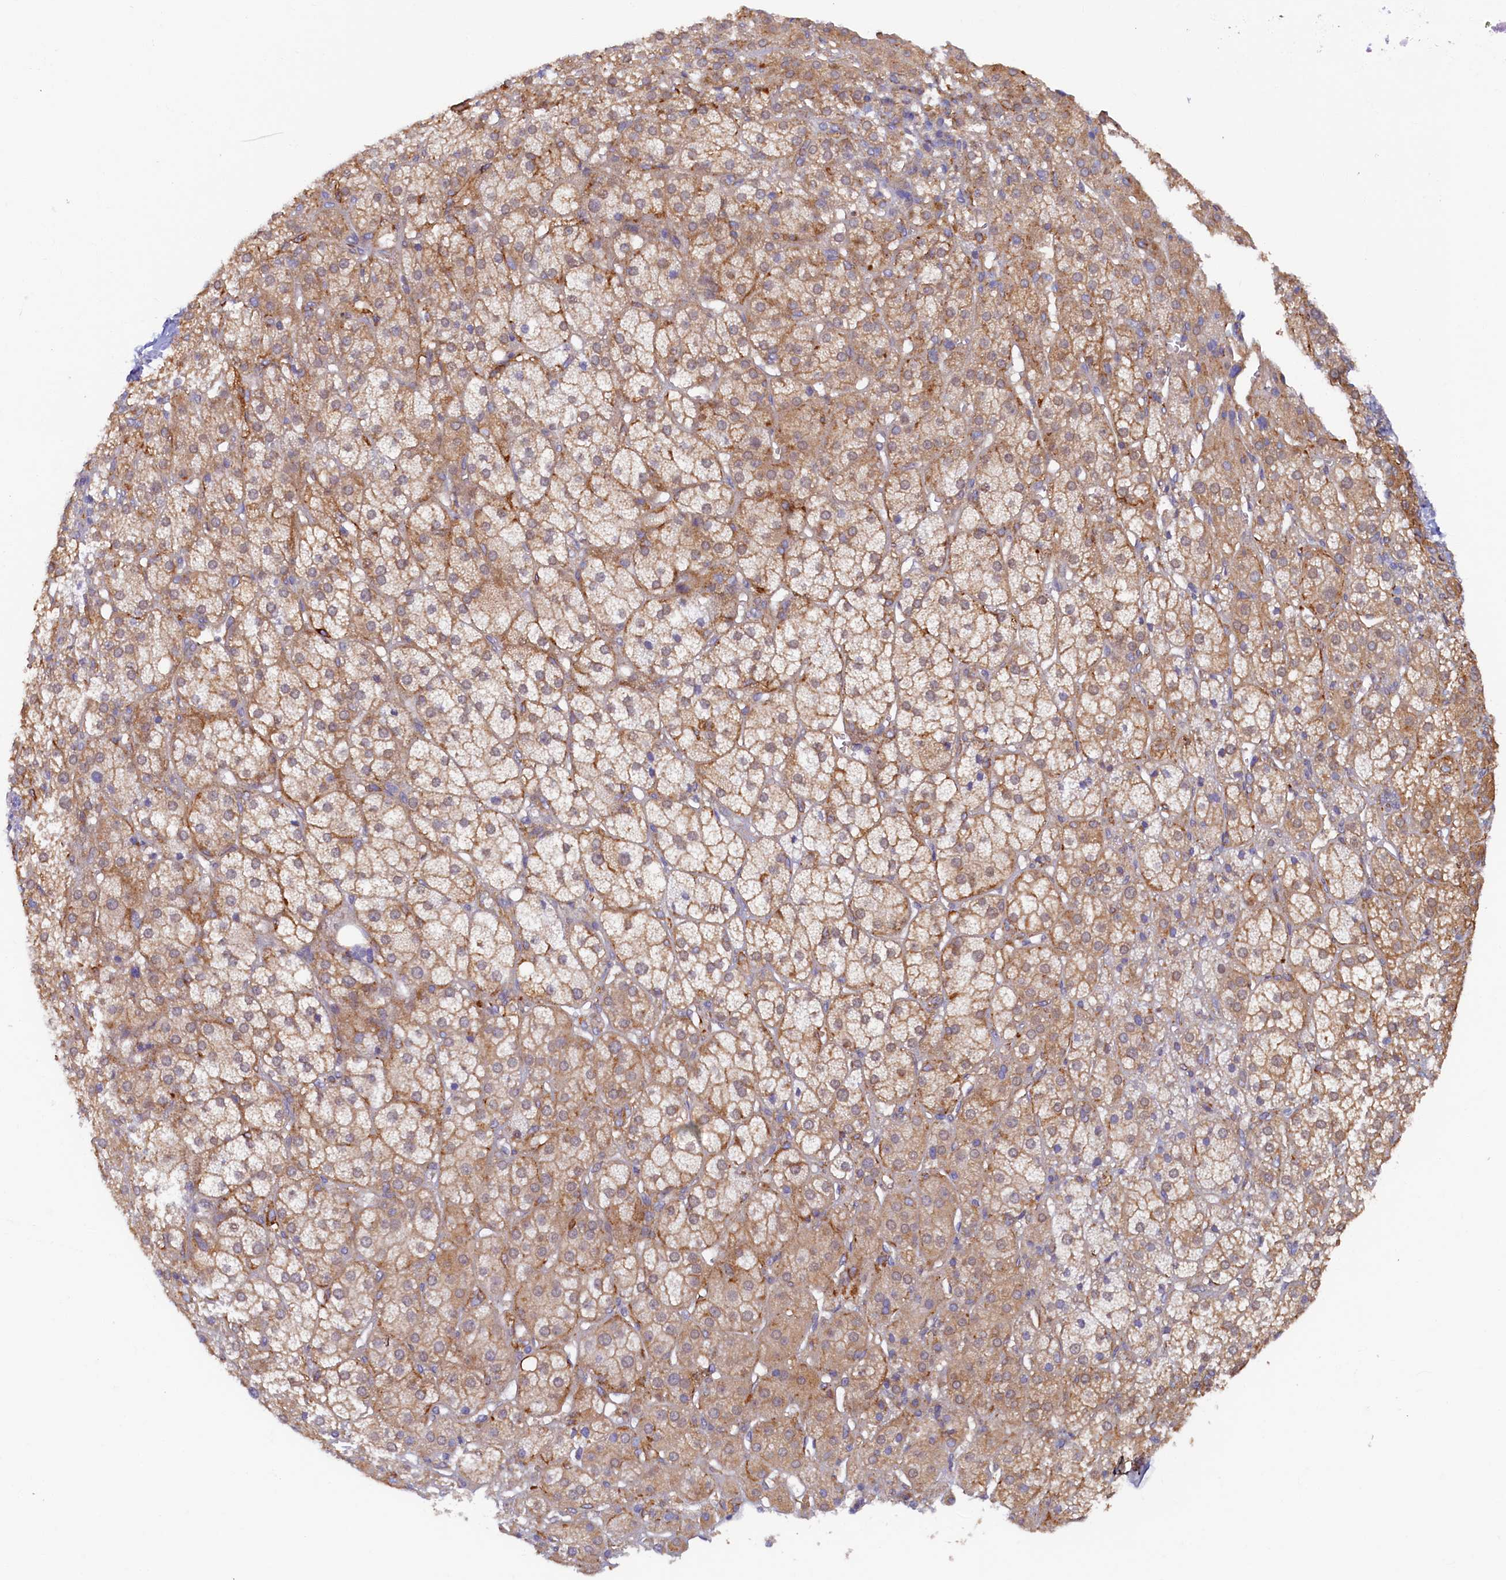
{"staining": {"intensity": "moderate", "quantity": "25%-75%", "location": "cytoplasmic/membranous"}, "tissue": "adrenal gland", "cell_type": "Glandular cells", "image_type": "normal", "snomed": [{"axis": "morphology", "description": "Normal tissue, NOS"}, {"axis": "topography", "description": "Adrenal gland"}], "caption": "Immunohistochemical staining of unremarkable human adrenal gland reveals medium levels of moderate cytoplasmic/membranous expression in approximately 25%-75% of glandular cells. (Brightfield microscopy of DAB IHC at high magnification).", "gene": "STX12", "patient": {"sex": "female", "age": 57}}